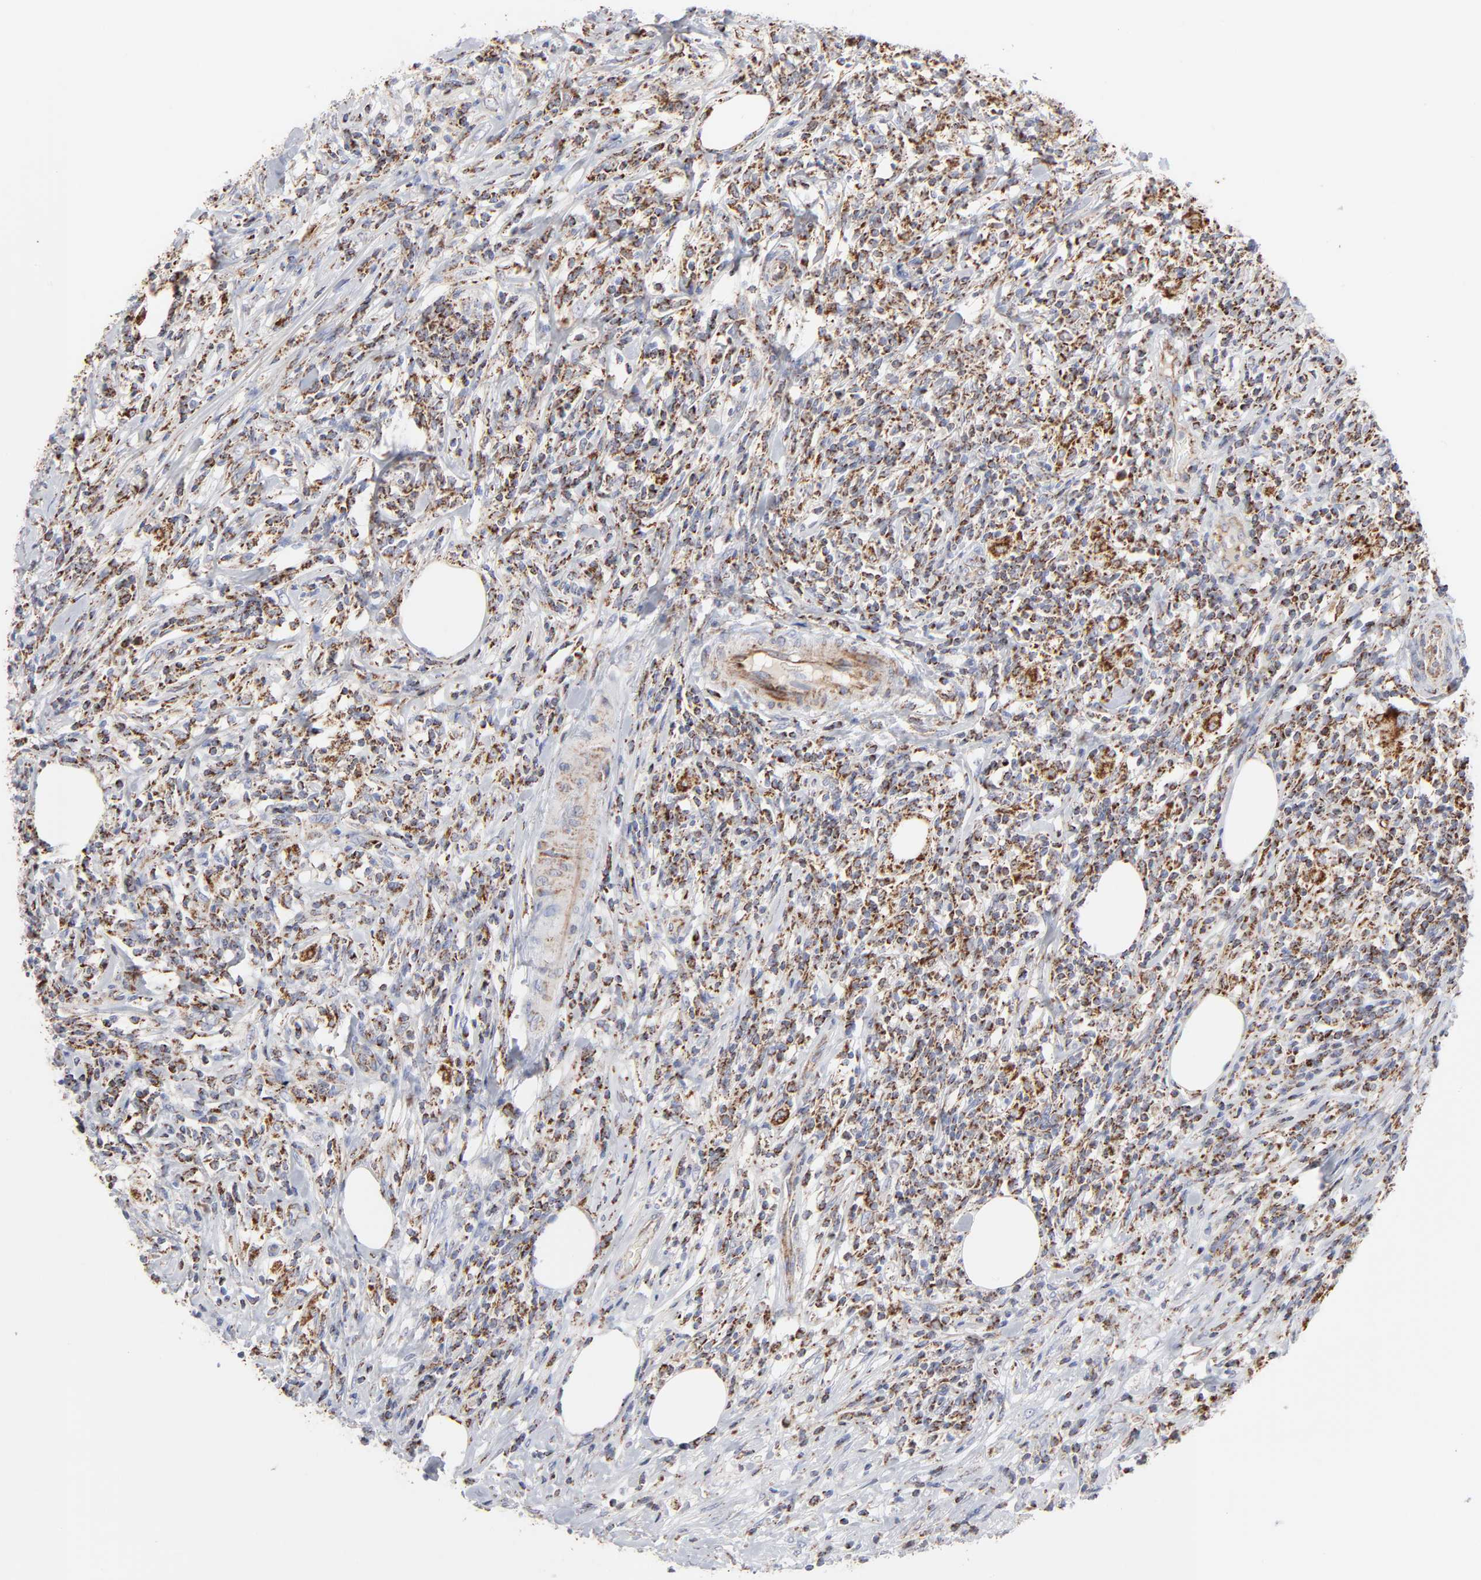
{"staining": {"intensity": "strong", "quantity": ">75%", "location": "cytoplasmic/membranous"}, "tissue": "lymphoma", "cell_type": "Tumor cells", "image_type": "cancer", "snomed": [{"axis": "morphology", "description": "Malignant lymphoma, non-Hodgkin's type, High grade"}, {"axis": "topography", "description": "Lymph node"}], "caption": "A micrograph showing strong cytoplasmic/membranous staining in approximately >75% of tumor cells in lymphoma, as visualized by brown immunohistochemical staining.", "gene": "ASB3", "patient": {"sex": "female", "age": 84}}